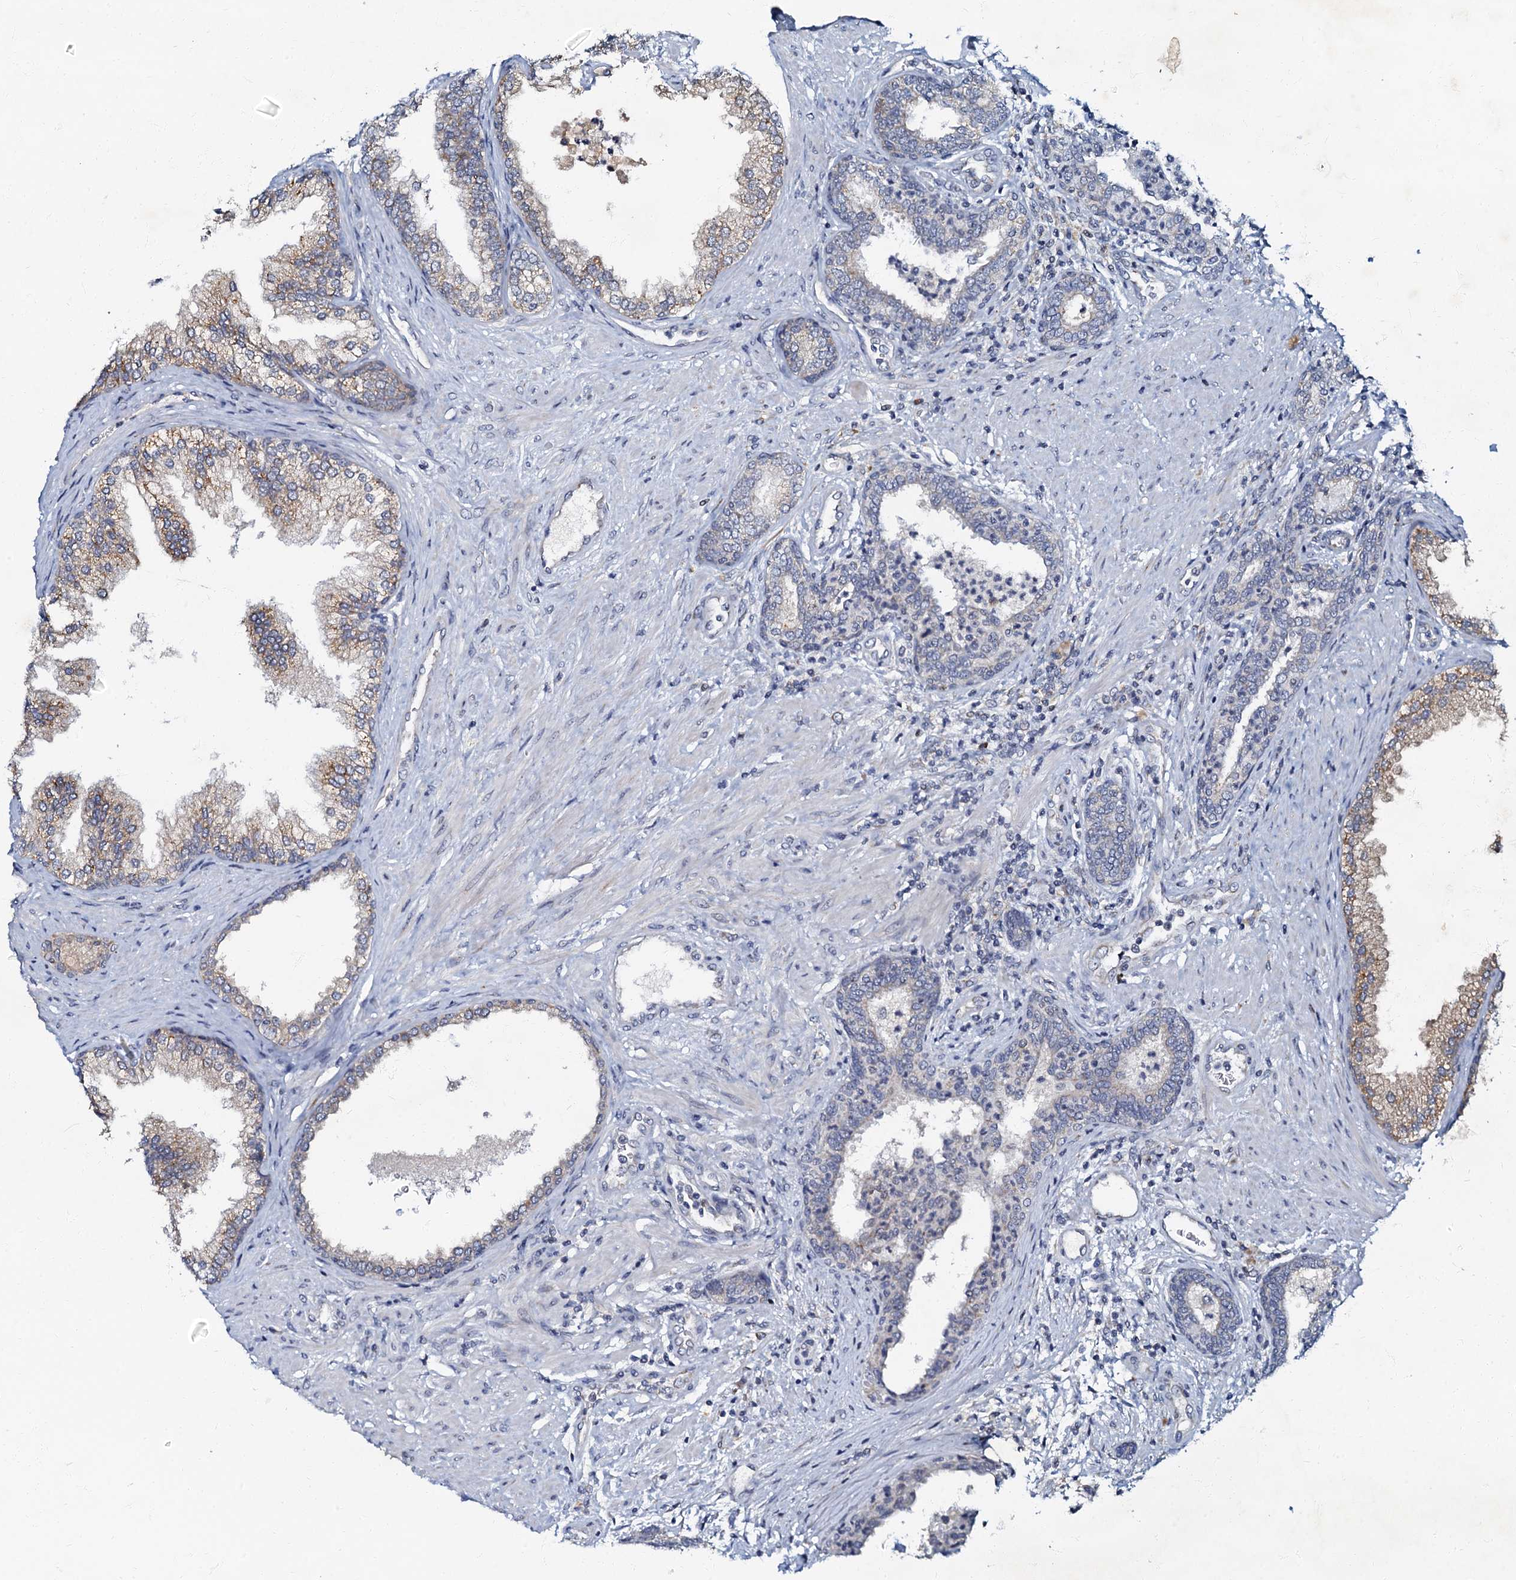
{"staining": {"intensity": "moderate", "quantity": "<25%", "location": "cytoplasmic/membranous"}, "tissue": "prostate", "cell_type": "Glandular cells", "image_type": "normal", "snomed": [{"axis": "morphology", "description": "Normal tissue, NOS"}, {"axis": "topography", "description": "Prostate"}], "caption": "Protein staining by IHC reveals moderate cytoplasmic/membranous expression in approximately <25% of glandular cells in normal prostate.", "gene": "MRPL51", "patient": {"sex": "male", "age": 76}}